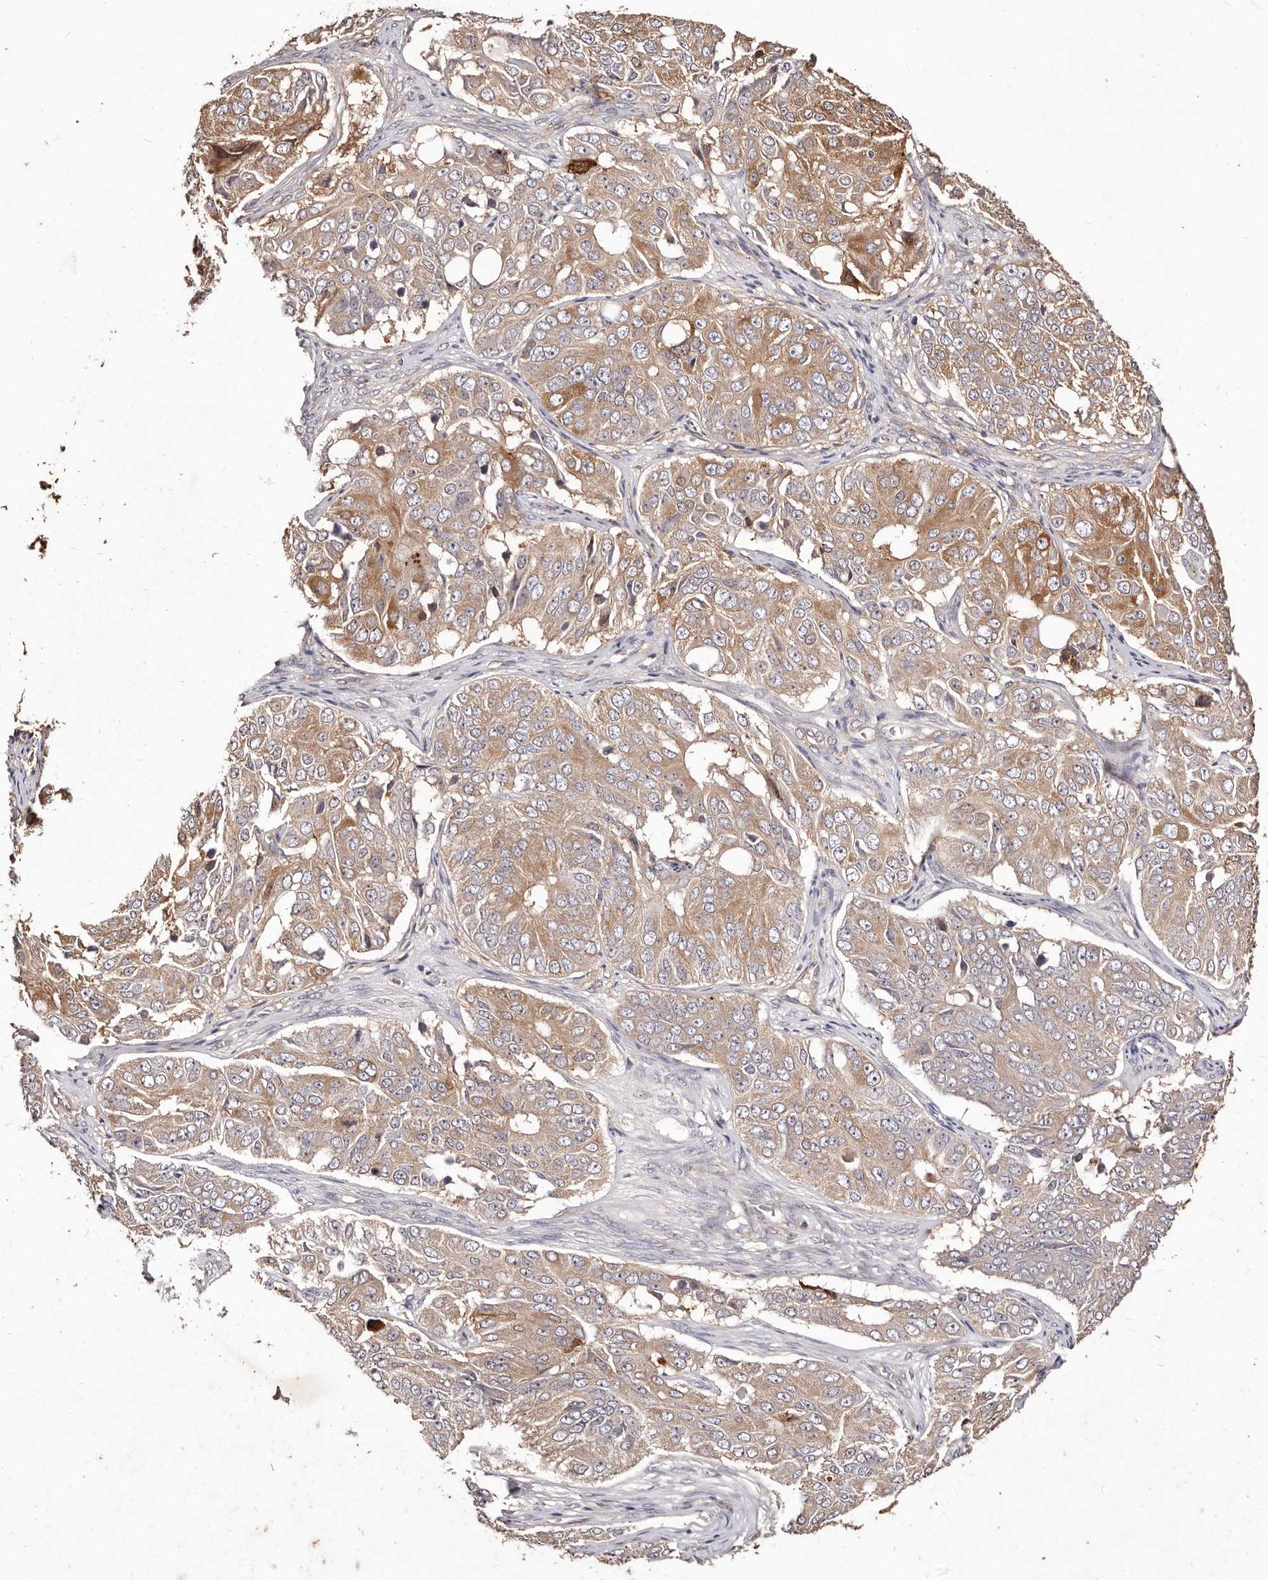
{"staining": {"intensity": "moderate", "quantity": ">75%", "location": "cytoplasmic/membranous"}, "tissue": "ovarian cancer", "cell_type": "Tumor cells", "image_type": "cancer", "snomed": [{"axis": "morphology", "description": "Carcinoma, endometroid"}, {"axis": "topography", "description": "Ovary"}], "caption": "Immunohistochemical staining of ovarian endometroid carcinoma reveals medium levels of moderate cytoplasmic/membranous expression in about >75% of tumor cells. (DAB (3,3'-diaminobenzidine) IHC with brightfield microscopy, high magnification).", "gene": "CCL14", "patient": {"sex": "female", "age": 51}}